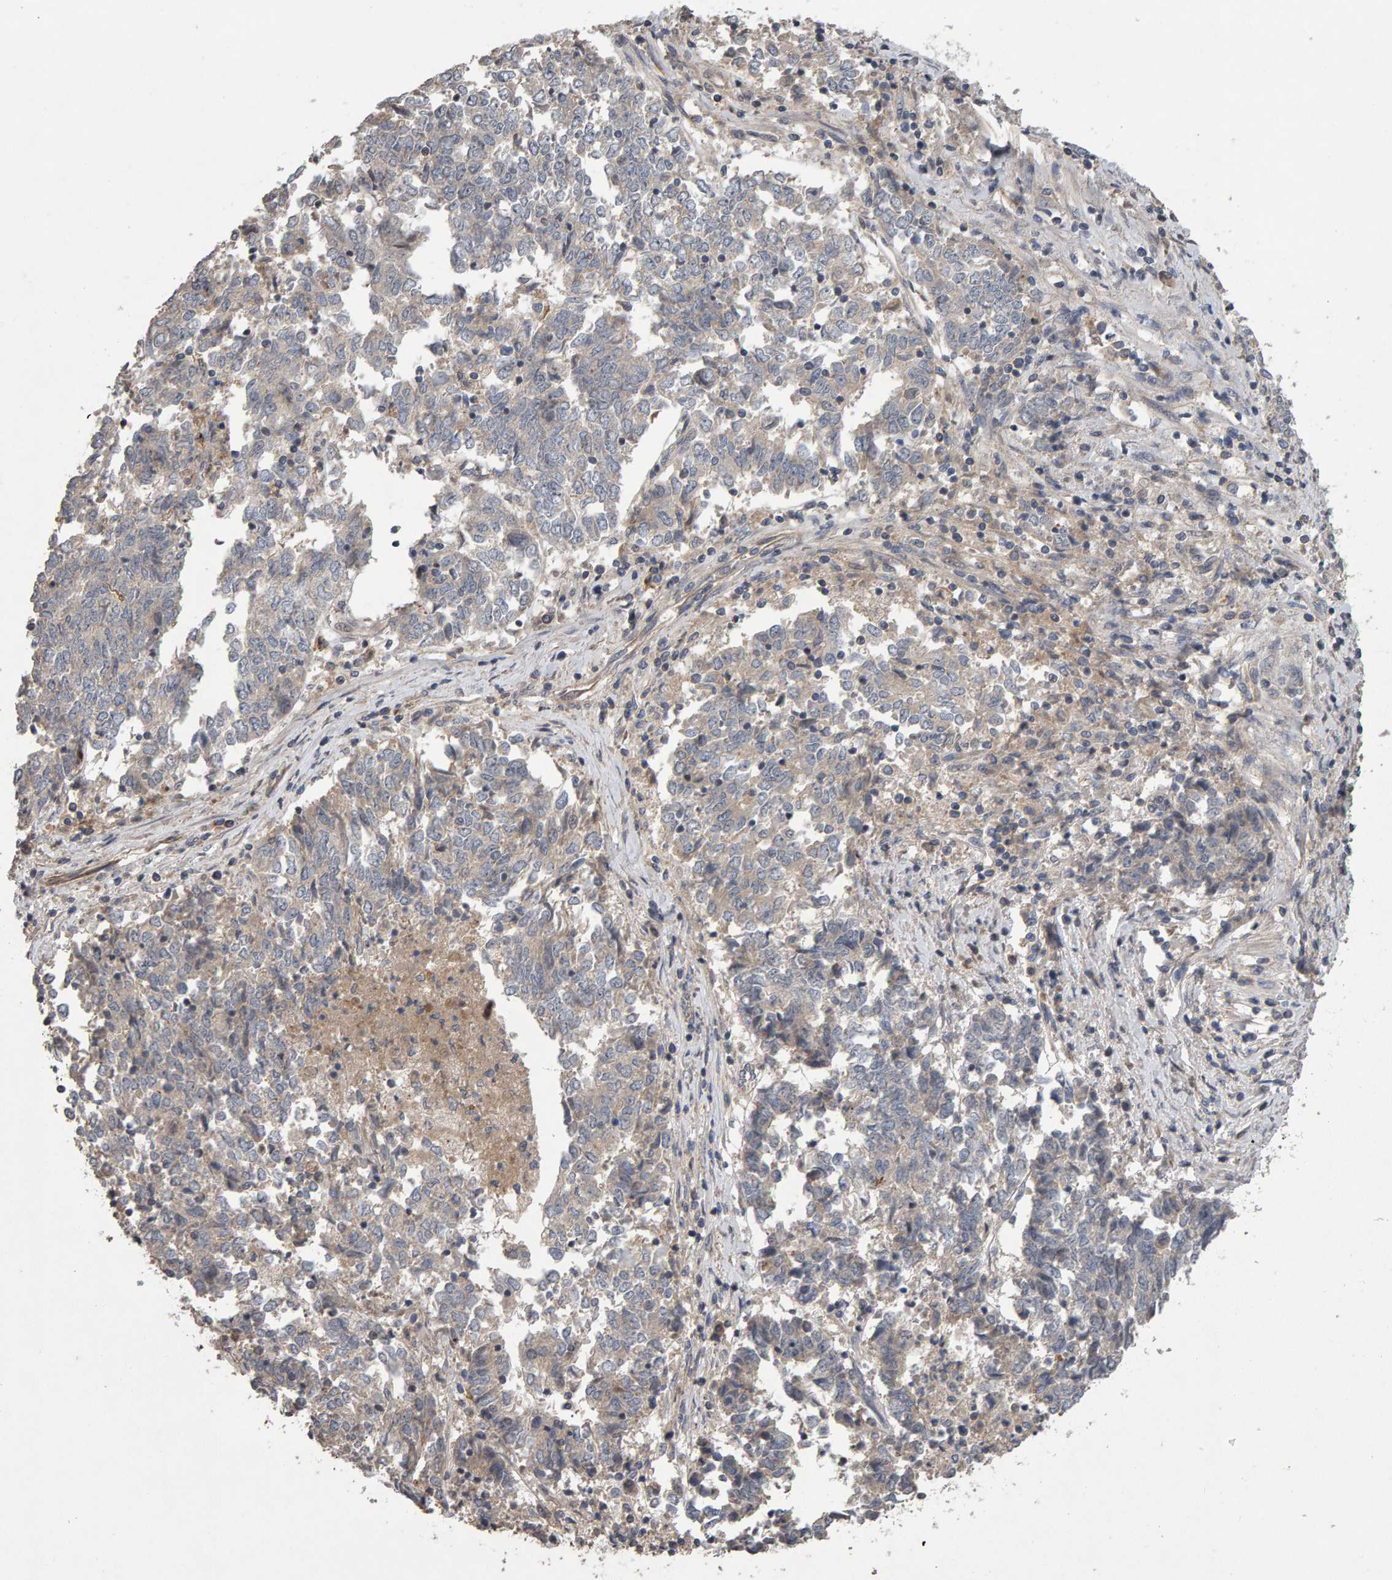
{"staining": {"intensity": "negative", "quantity": "none", "location": "none"}, "tissue": "endometrial cancer", "cell_type": "Tumor cells", "image_type": "cancer", "snomed": [{"axis": "morphology", "description": "Adenocarcinoma, NOS"}, {"axis": "topography", "description": "Endometrium"}], "caption": "High power microscopy micrograph of an IHC histopathology image of endometrial adenocarcinoma, revealing no significant expression in tumor cells.", "gene": "COASY", "patient": {"sex": "female", "age": 80}}